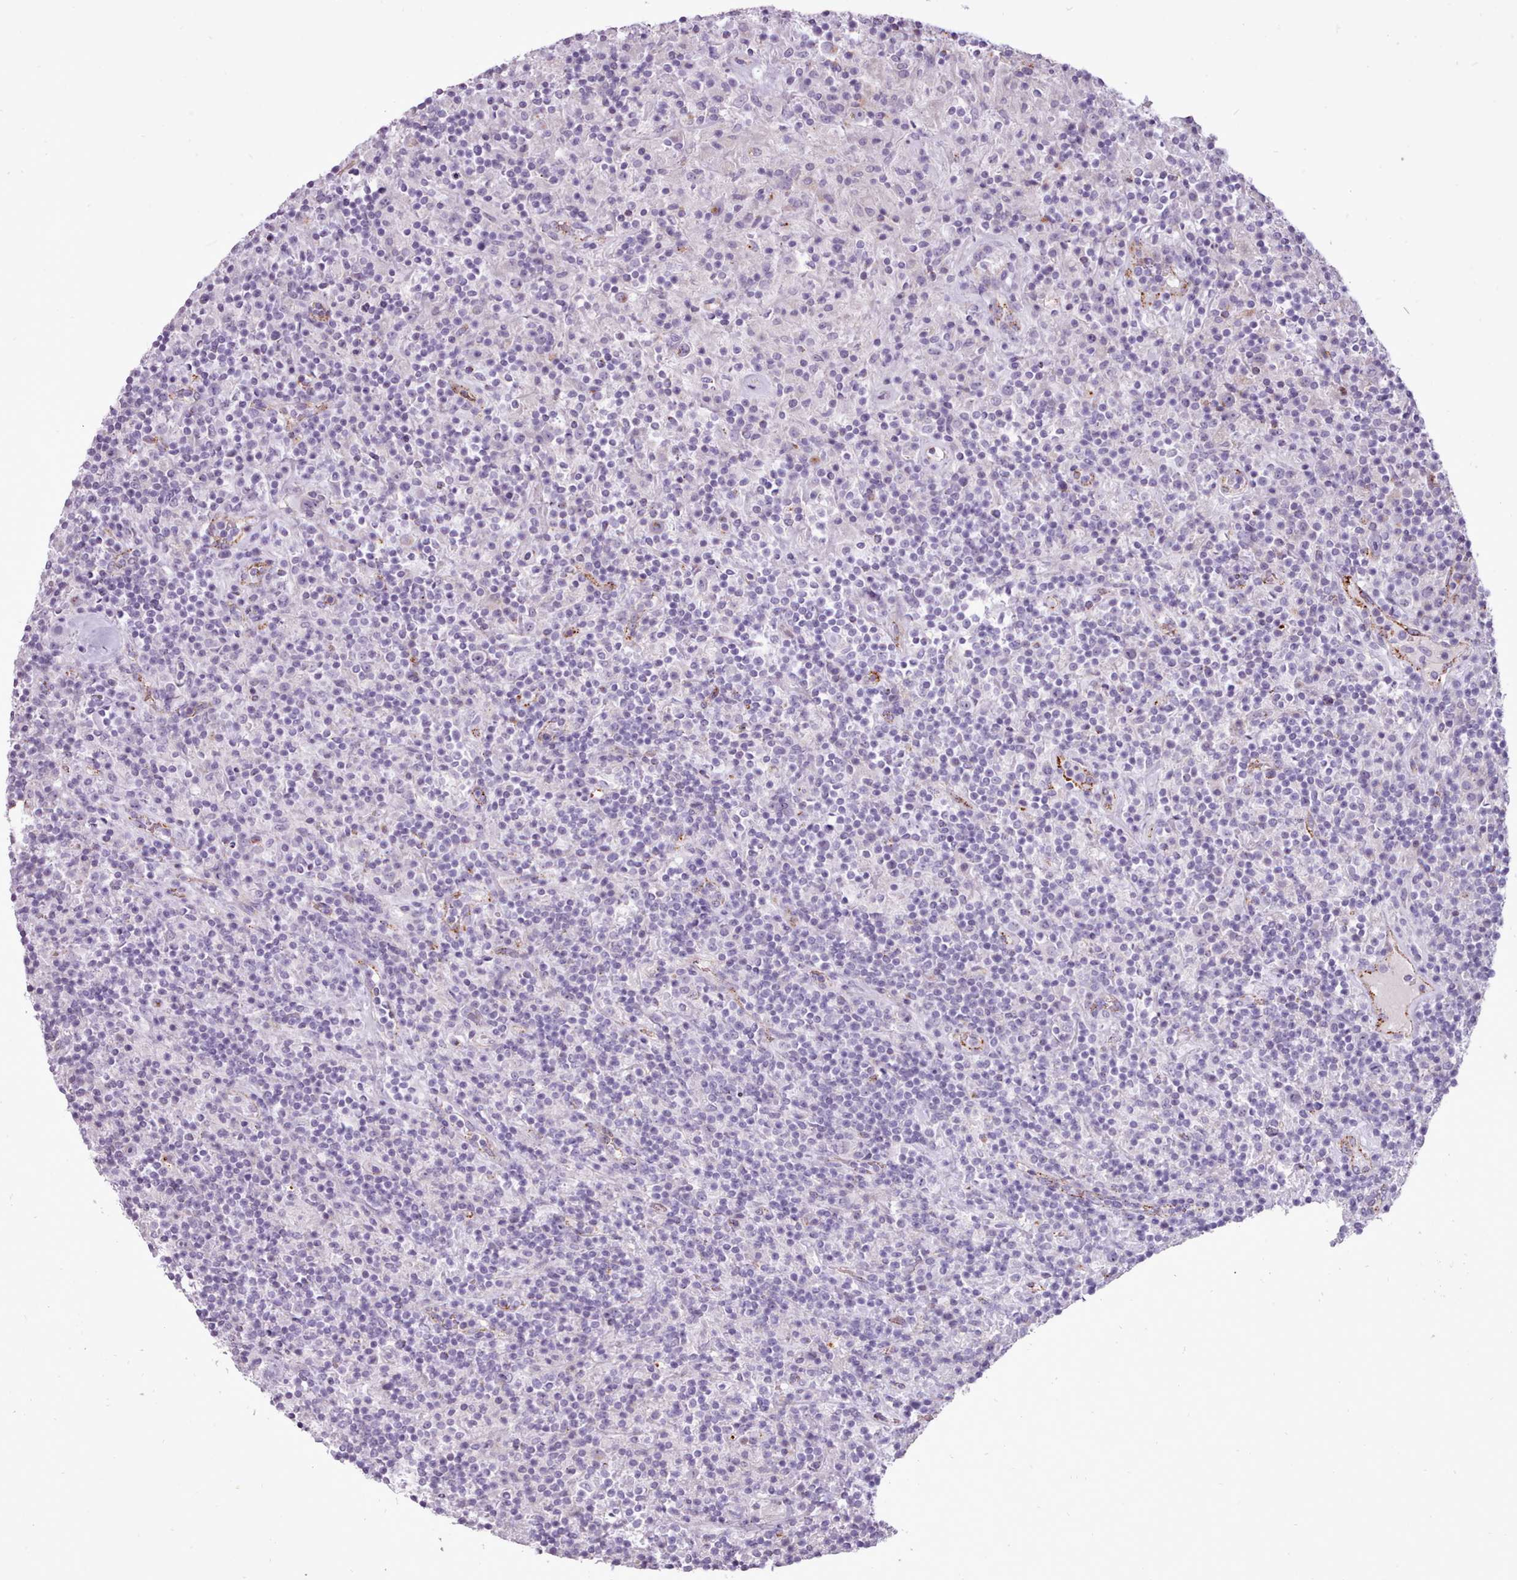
{"staining": {"intensity": "negative", "quantity": "none", "location": "none"}, "tissue": "lymphoma", "cell_type": "Tumor cells", "image_type": "cancer", "snomed": [{"axis": "morphology", "description": "Hodgkin's disease, NOS"}, {"axis": "topography", "description": "Lymph node"}], "caption": "A photomicrograph of human lymphoma is negative for staining in tumor cells.", "gene": "ATRAID", "patient": {"sex": "male", "age": 70}}